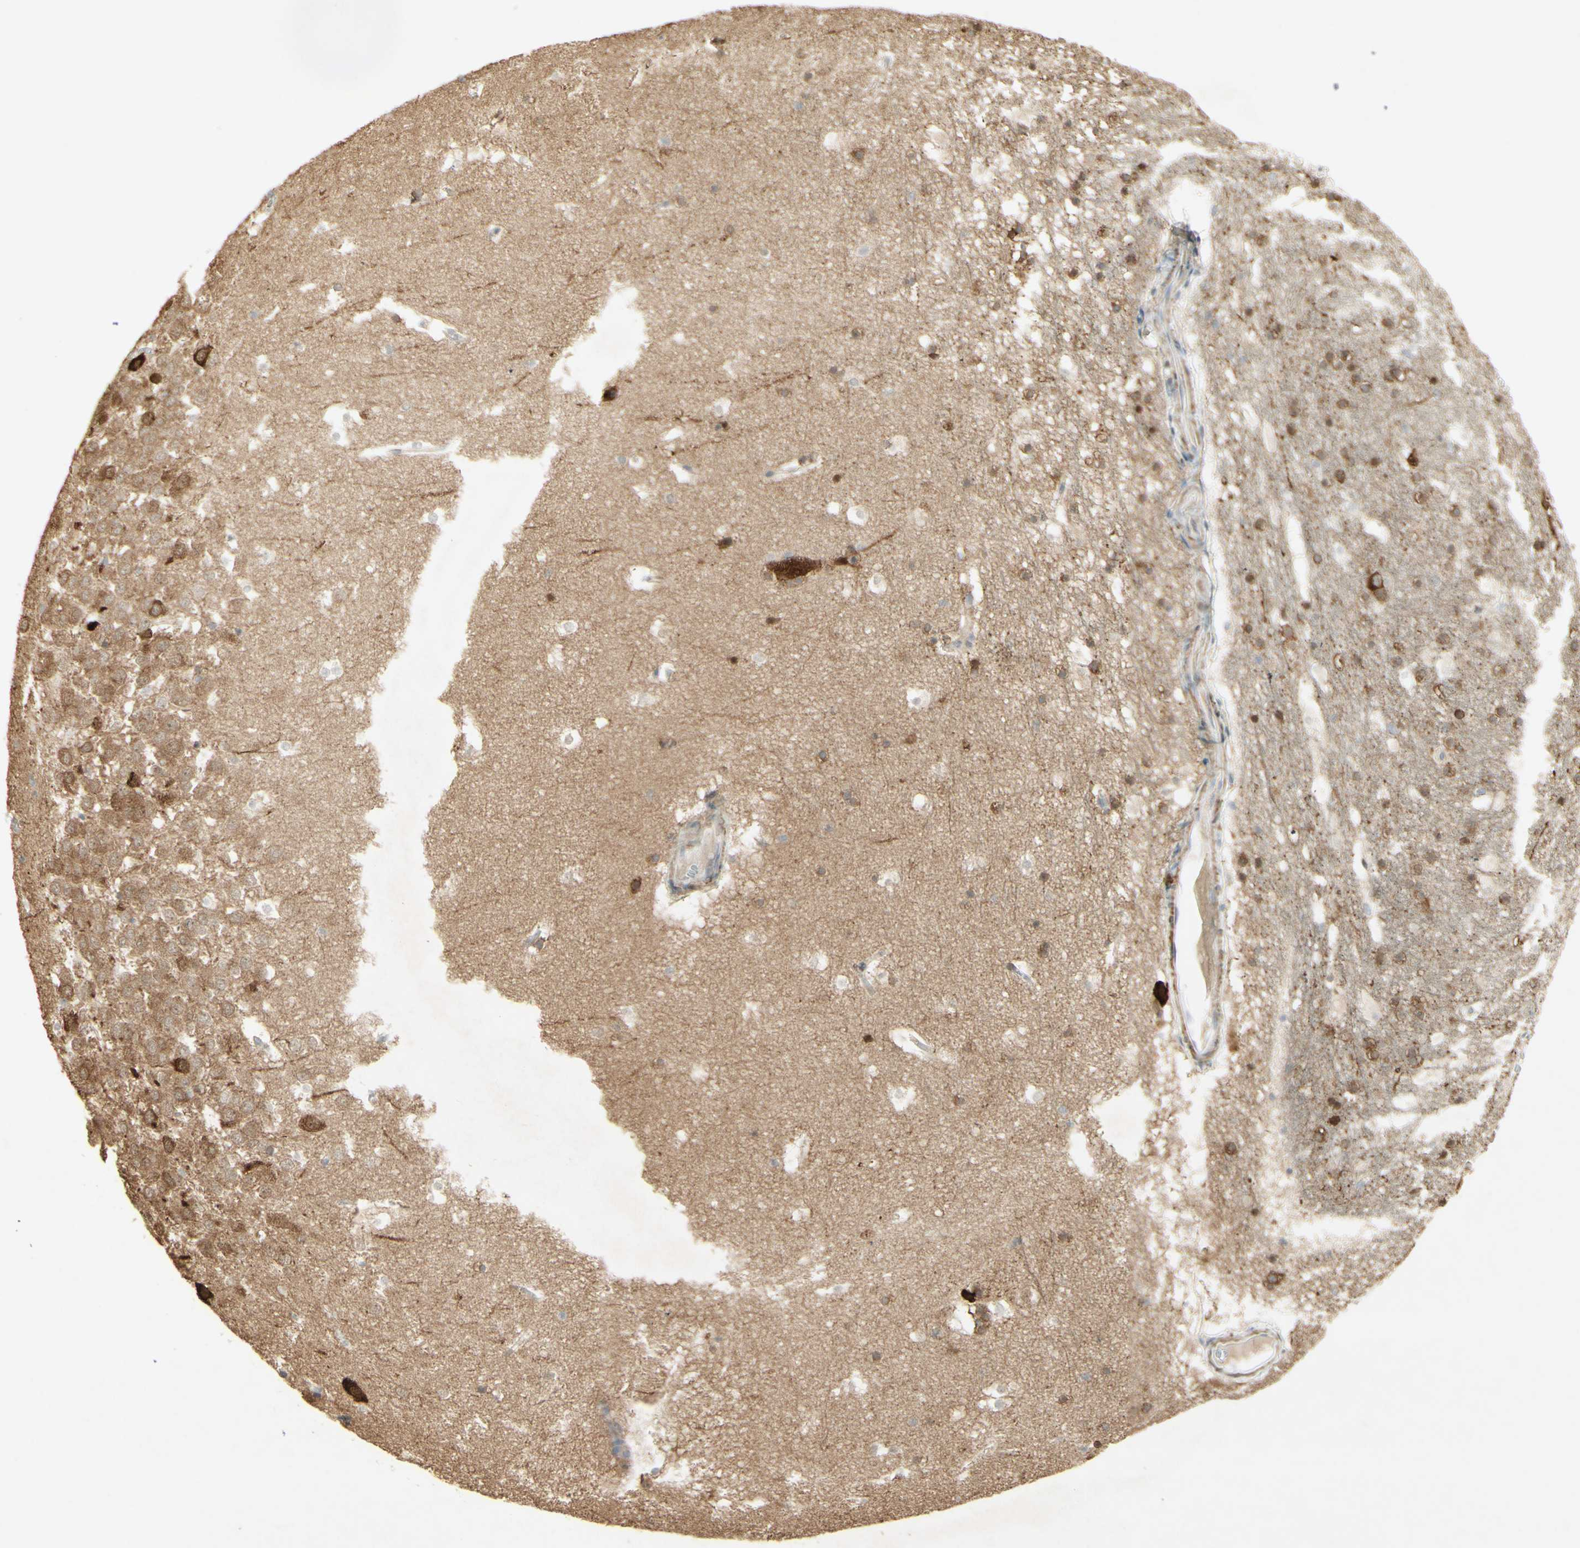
{"staining": {"intensity": "moderate", "quantity": "25%-75%", "location": "cytoplasmic/membranous"}, "tissue": "hippocampus", "cell_type": "Glial cells", "image_type": "normal", "snomed": [{"axis": "morphology", "description": "Normal tissue, NOS"}, {"axis": "topography", "description": "Hippocampus"}], "caption": "Glial cells reveal moderate cytoplasmic/membranous positivity in about 25%-75% of cells in normal hippocampus. (Brightfield microscopy of DAB IHC at high magnification).", "gene": "MAP1B", "patient": {"sex": "male", "age": 45}}